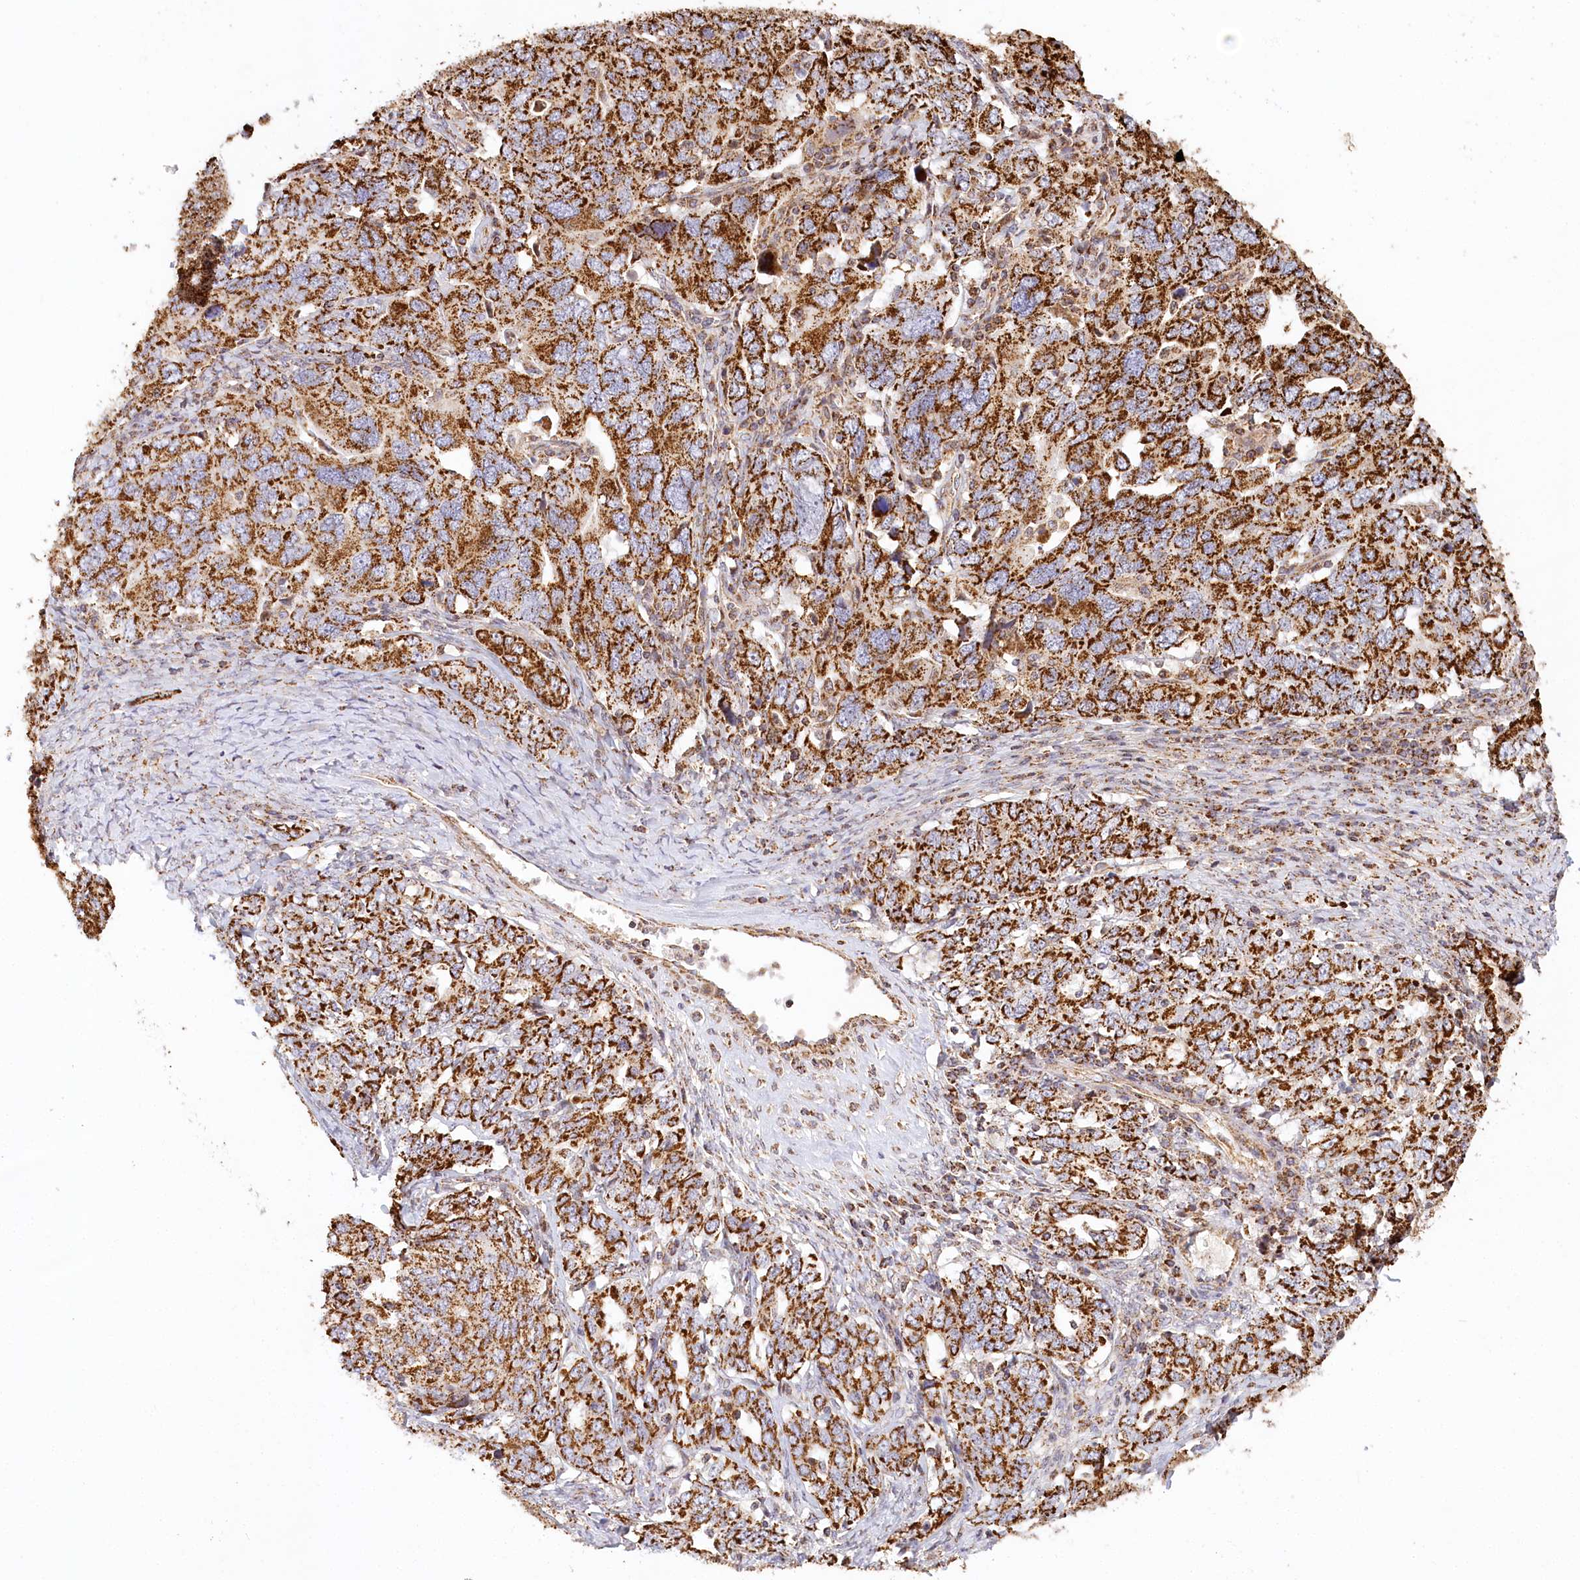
{"staining": {"intensity": "strong", "quantity": ">75%", "location": "cytoplasmic/membranous"}, "tissue": "ovarian cancer", "cell_type": "Tumor cells", "image_type": "cancer", "snomed": [{"axis": "morphology", "description": "Carcinoma, endometroid"}, {"axis": "topography", "description": "Ovary"}], "caption": "Human endometroid carcinoma (ovarian) stained with a brown dye displays strong cytoplasmic/membranous positive expression in about >75% of tumor cells.", "gene": "UMPS", "patient": {"sex": "female", "age": 62}}